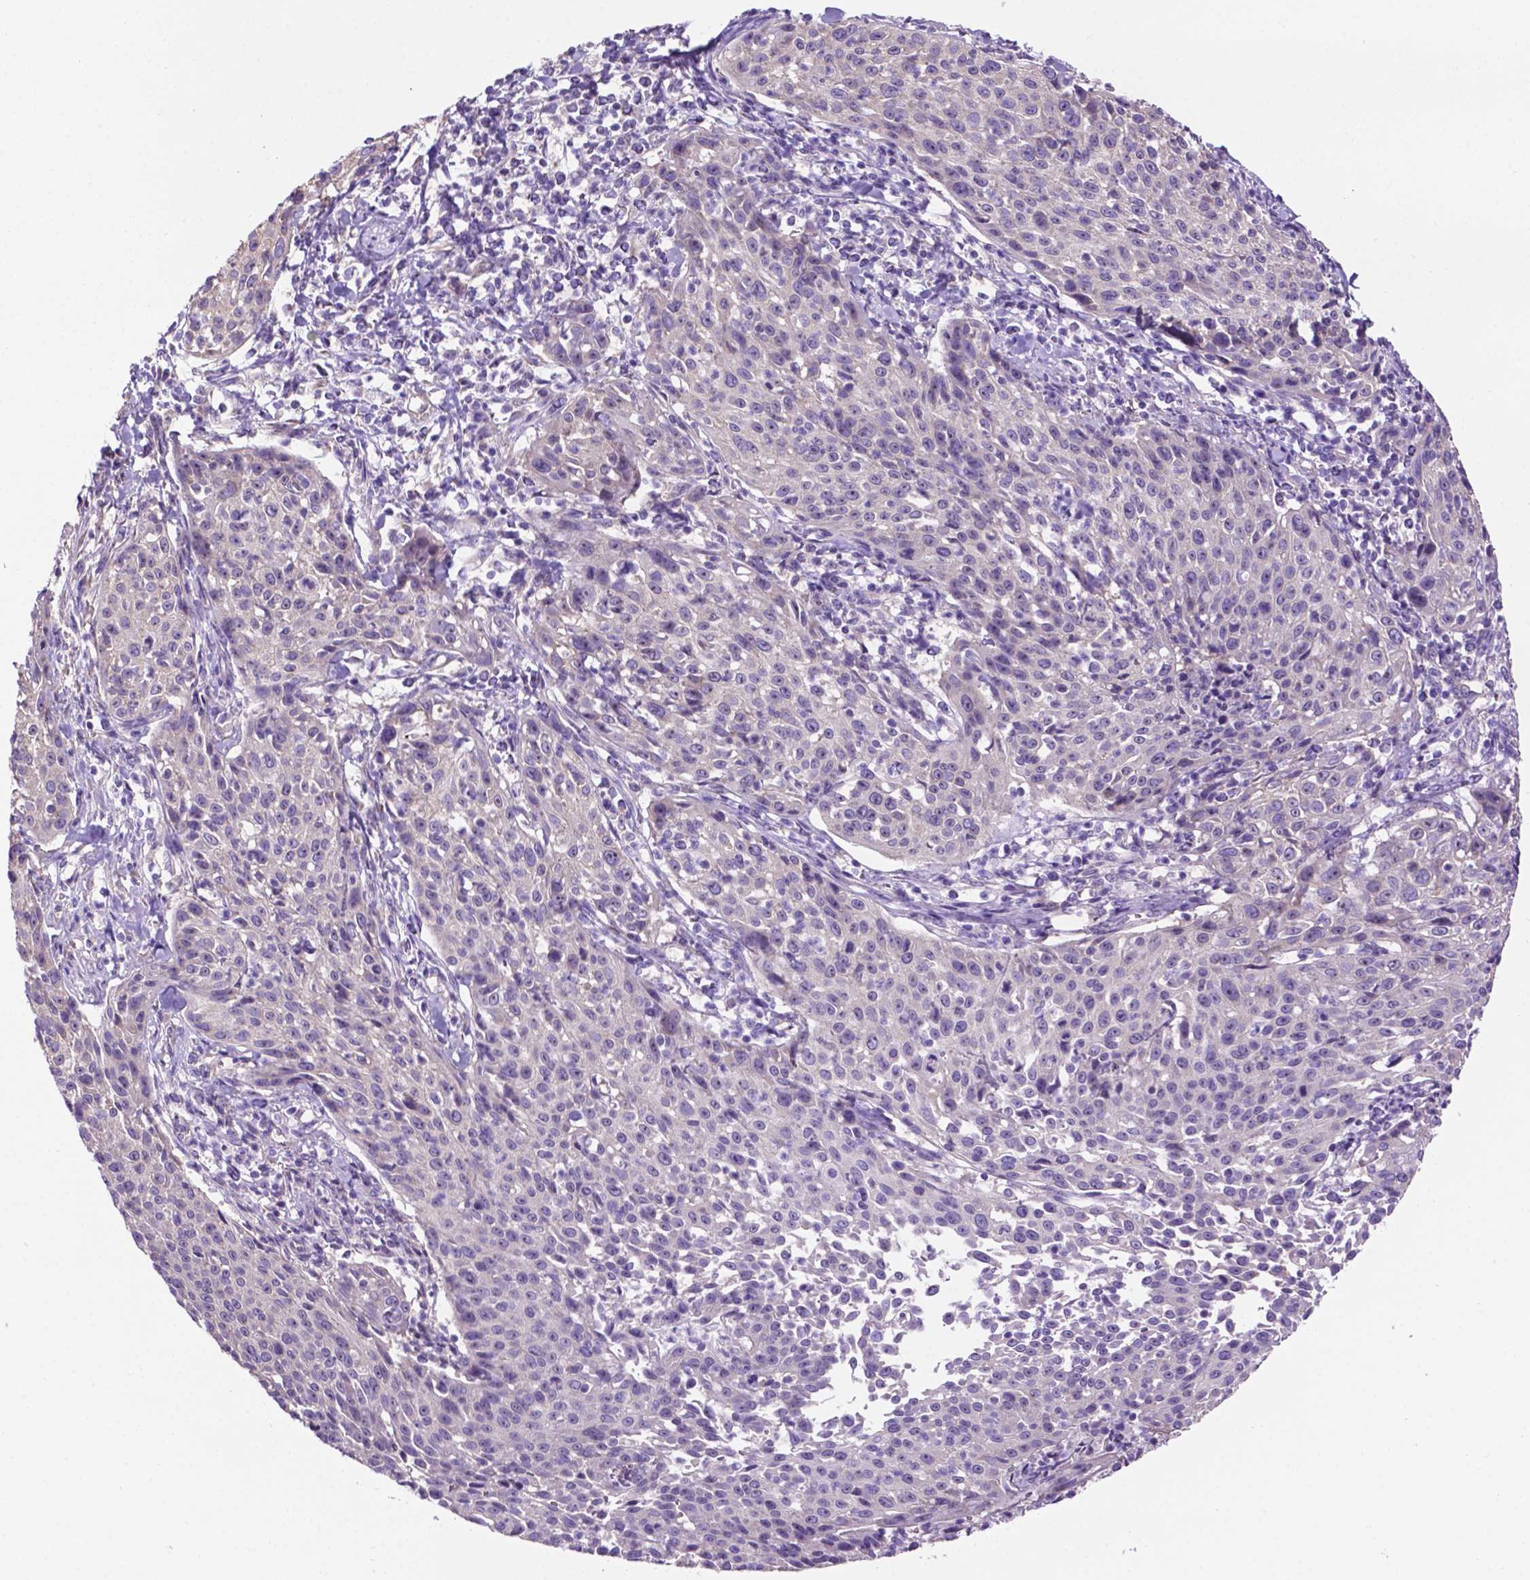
{"staining": {"intensity": "negative", "quantity": "none", "location": "none"}, "tissue": "cervical cancer", "cell_type": "Tumor cells", "image_type": "cancer", "snomed": [{"axis": "morphology", "description": "Squamous cell carcinoma, NOS"}, {"axis": "topography", "description": "Cervix"}], "caption": "Protein analysis of cervical cancer demonstrates no significant expression in tumor cells.", "gene": "SPDYA", "patient": {"sex": "female", "age": 26}}